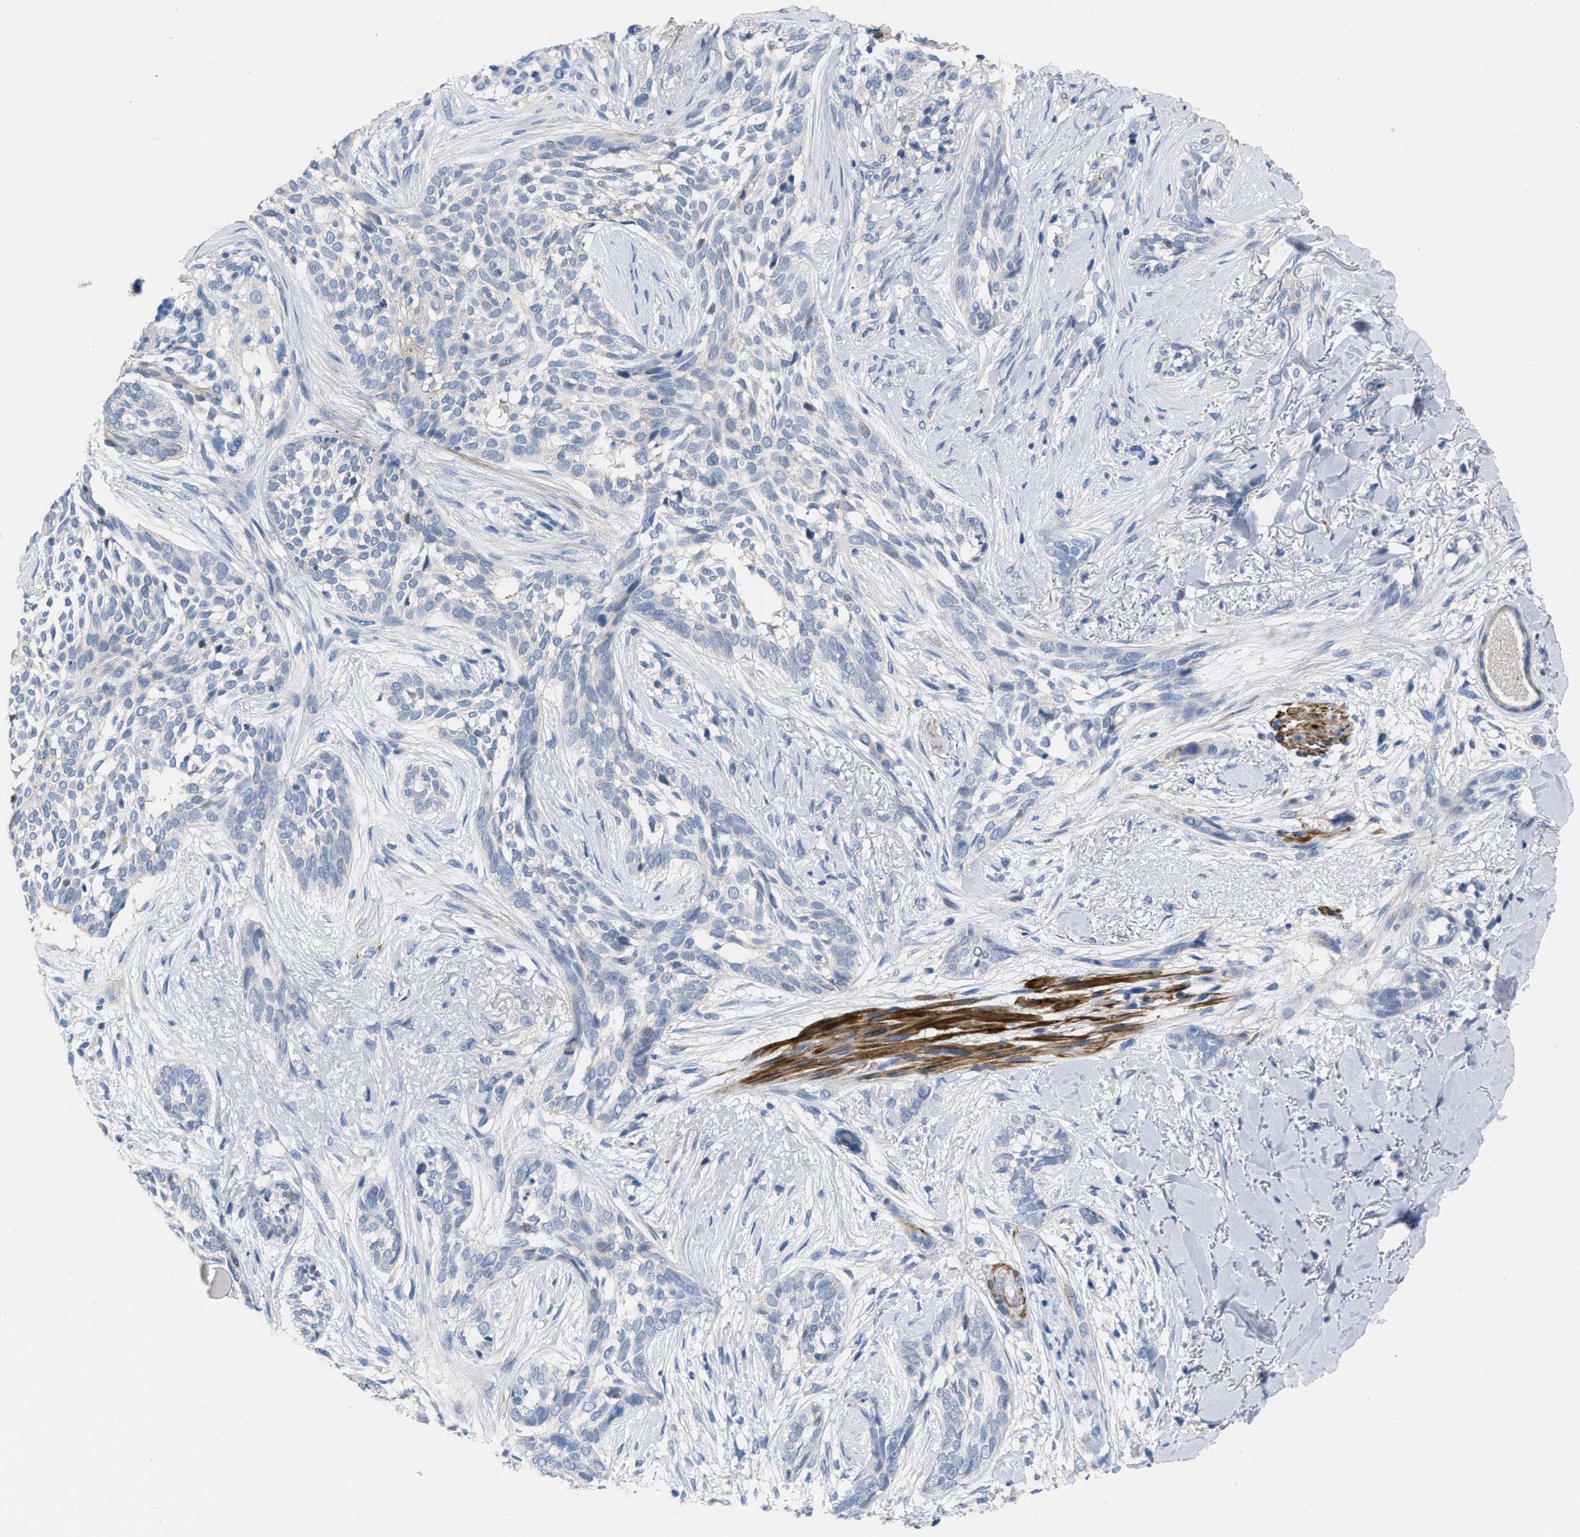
{"staining": {"intensity": "negative", "quantity": "none", "location": "none"}, "tissue": "skin cancer", "cell_type": "Tumor cells", "image_type": "cancer", "snomed": [{"axis": "morphology", "description": "Basal cell carcinoma"}, {"axis": "topography", "description": "Skin"}], "caption": "Immunohistochemistry (IHC) of human basal cell carcinoma (skin) exhibits no positivity in tumor cells.", "gene": "PRMT2", "patient": {"sex": "female", "age": 88}}